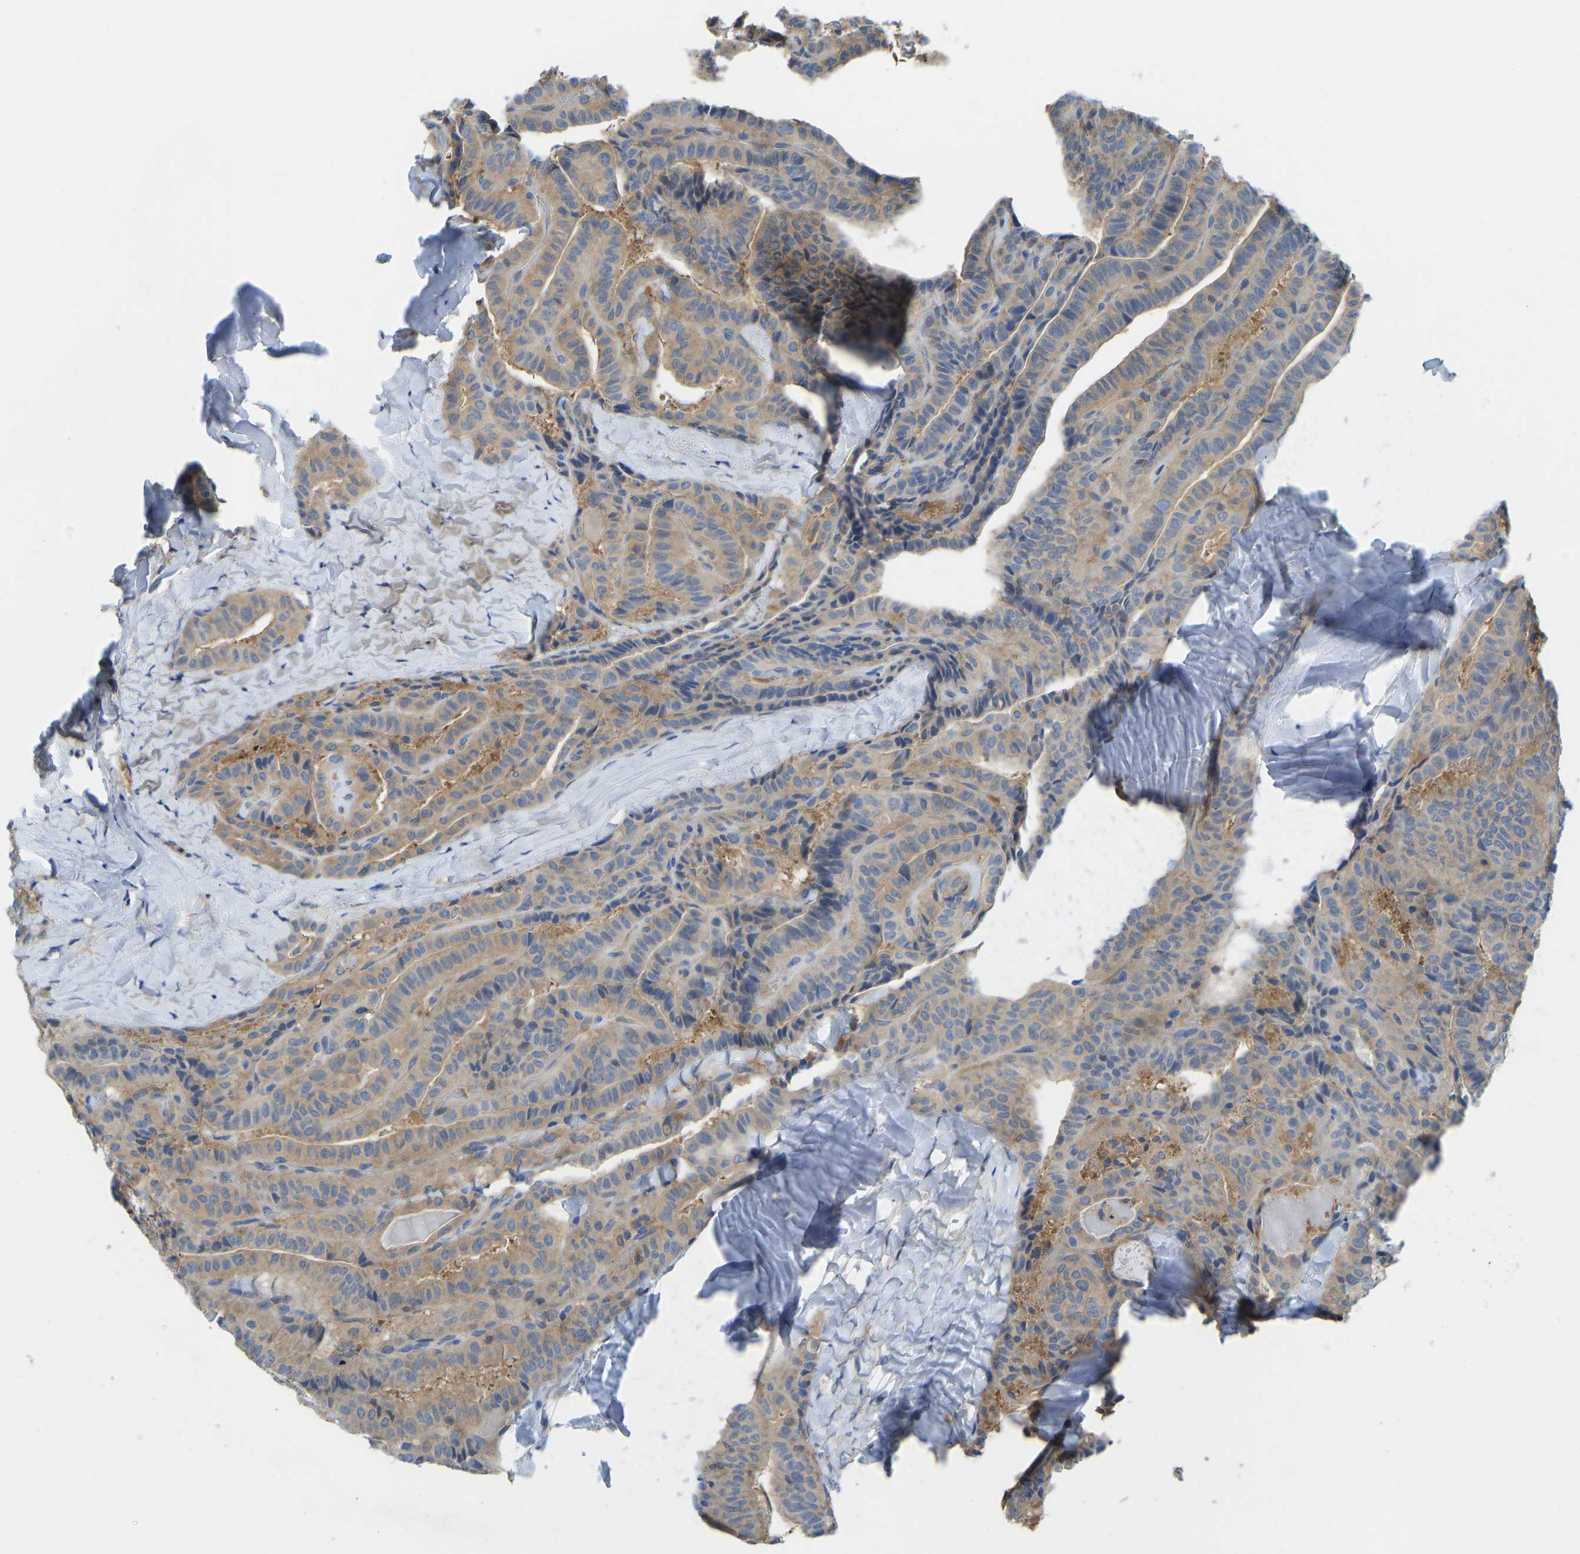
{"staining": {"intensity": "moderate", "quantity": ">75%", "location": "cytoplasmic/membranous"}, "tissue": "thyroid cancer", "cell_type": "Tumor cells", "image_type": "cancer", "snomed": [{"axis": "morphology", "description": "Papillary adenocarcinoma, NOS"}, {"axis": "topography", "description": "Thyroid gland"}], "caption": "High-power microscopy captured an IHC histopathology image of thyroid papillary adenocarcinoma, revealing moderate cytoplasmic/membranous staining in about >75% of tumor cells. (DAB IHC, brown staining for protein, blue staining for nuclei).", "gene": "PPP3CA", "patient": {"sex": "male", "age": 77}}